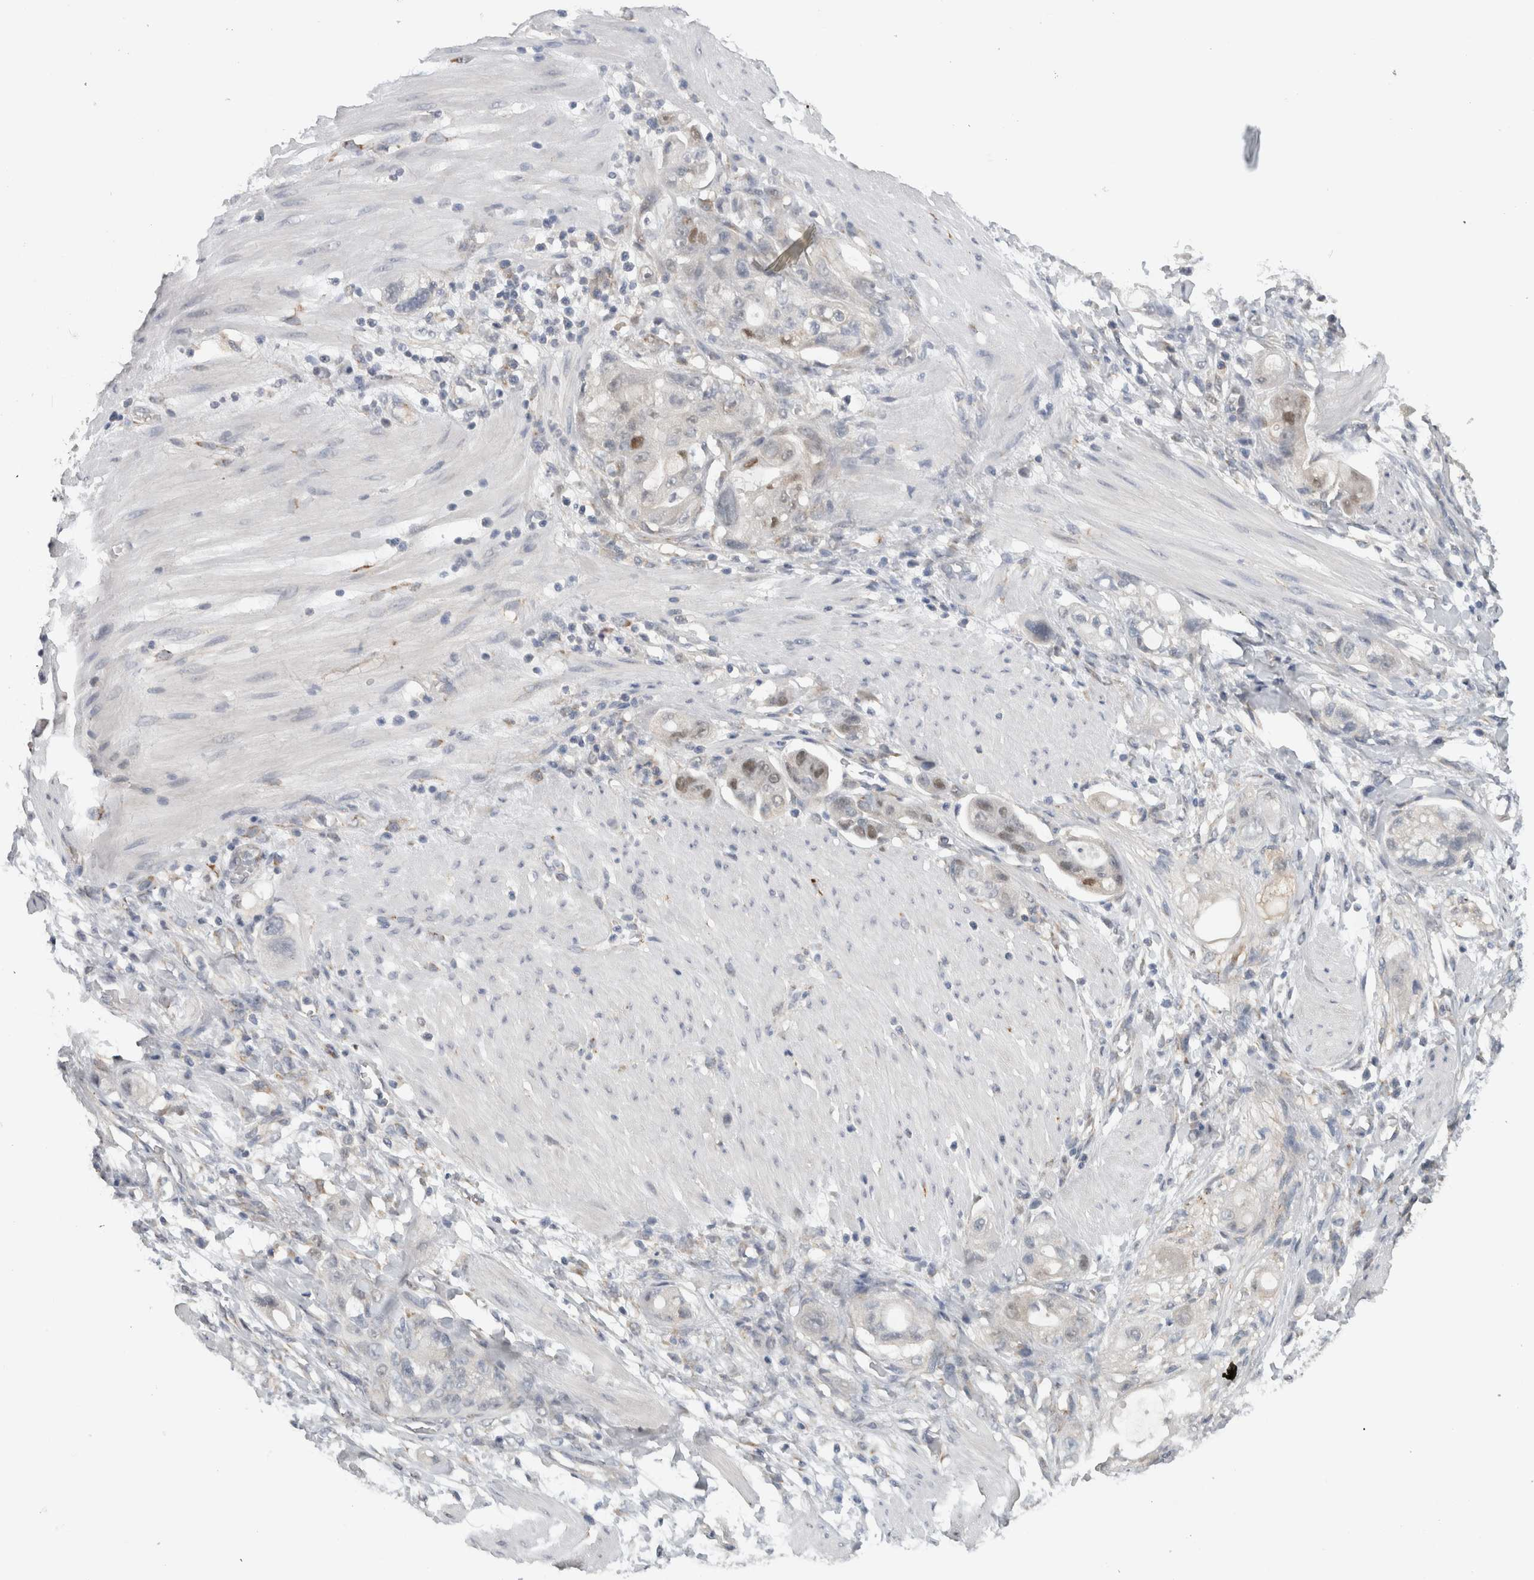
{"staining": {"intensity": "moderate", "quantity": "<25%", "location": "nuclear"}, "tissue": "stomach cancer", "cell_type": "Tumor cells", "image_type": "cancer", "snomed": [{"axis": "morphology", "description": "Adenocarcinoma, NOS"}, {"axis": "topography", "description": "Stomach"}, {"axis": "topography", "description": "Stomach, lower"}], "caption": "The photomicrograph exhibits staining of stomach cancer, revealing moderate nuclear protein staining (brown color) within tumor cells.", "gene": "DYRK2", "patient": {"sex": "female", "age": 48}}